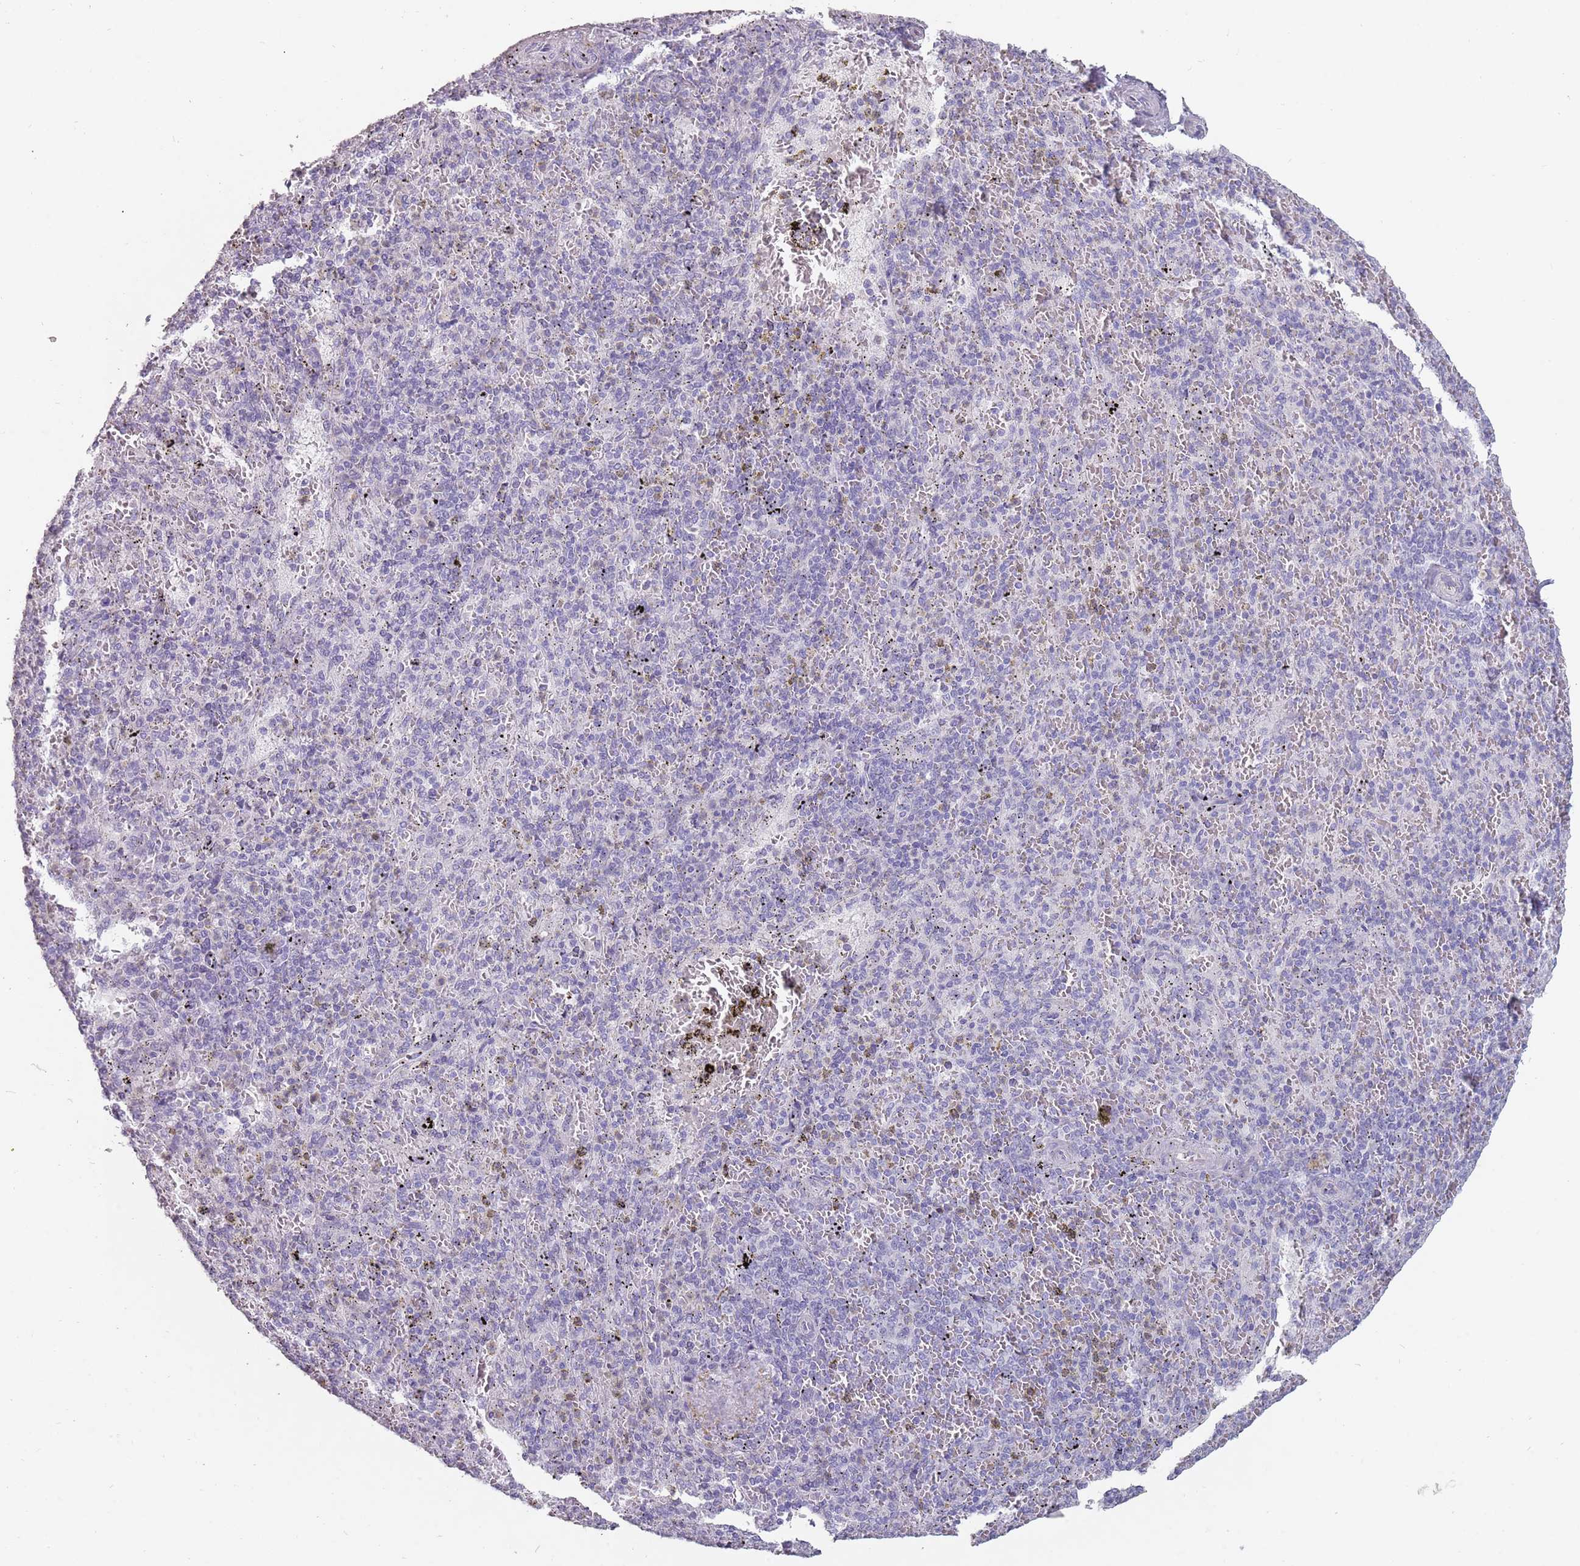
{"staining": {"intensity": "negative", "quantity": "none", "location": "none"}, "tissue": "spleen", "cell_type": "Cells in red pulp", "image_type": "normal", "snomed": [{"axis": "morphology", "description": "Normal tissue, NOS"}, {"axis": "topography", "description": "Spleen"}], "caption": "This is an immunohistochemistry photomicrograph of normal spleen. There is no staining in cells in red pulp.", "gene": "DDX4", "patient": {"sex": "male", "age": 82}}